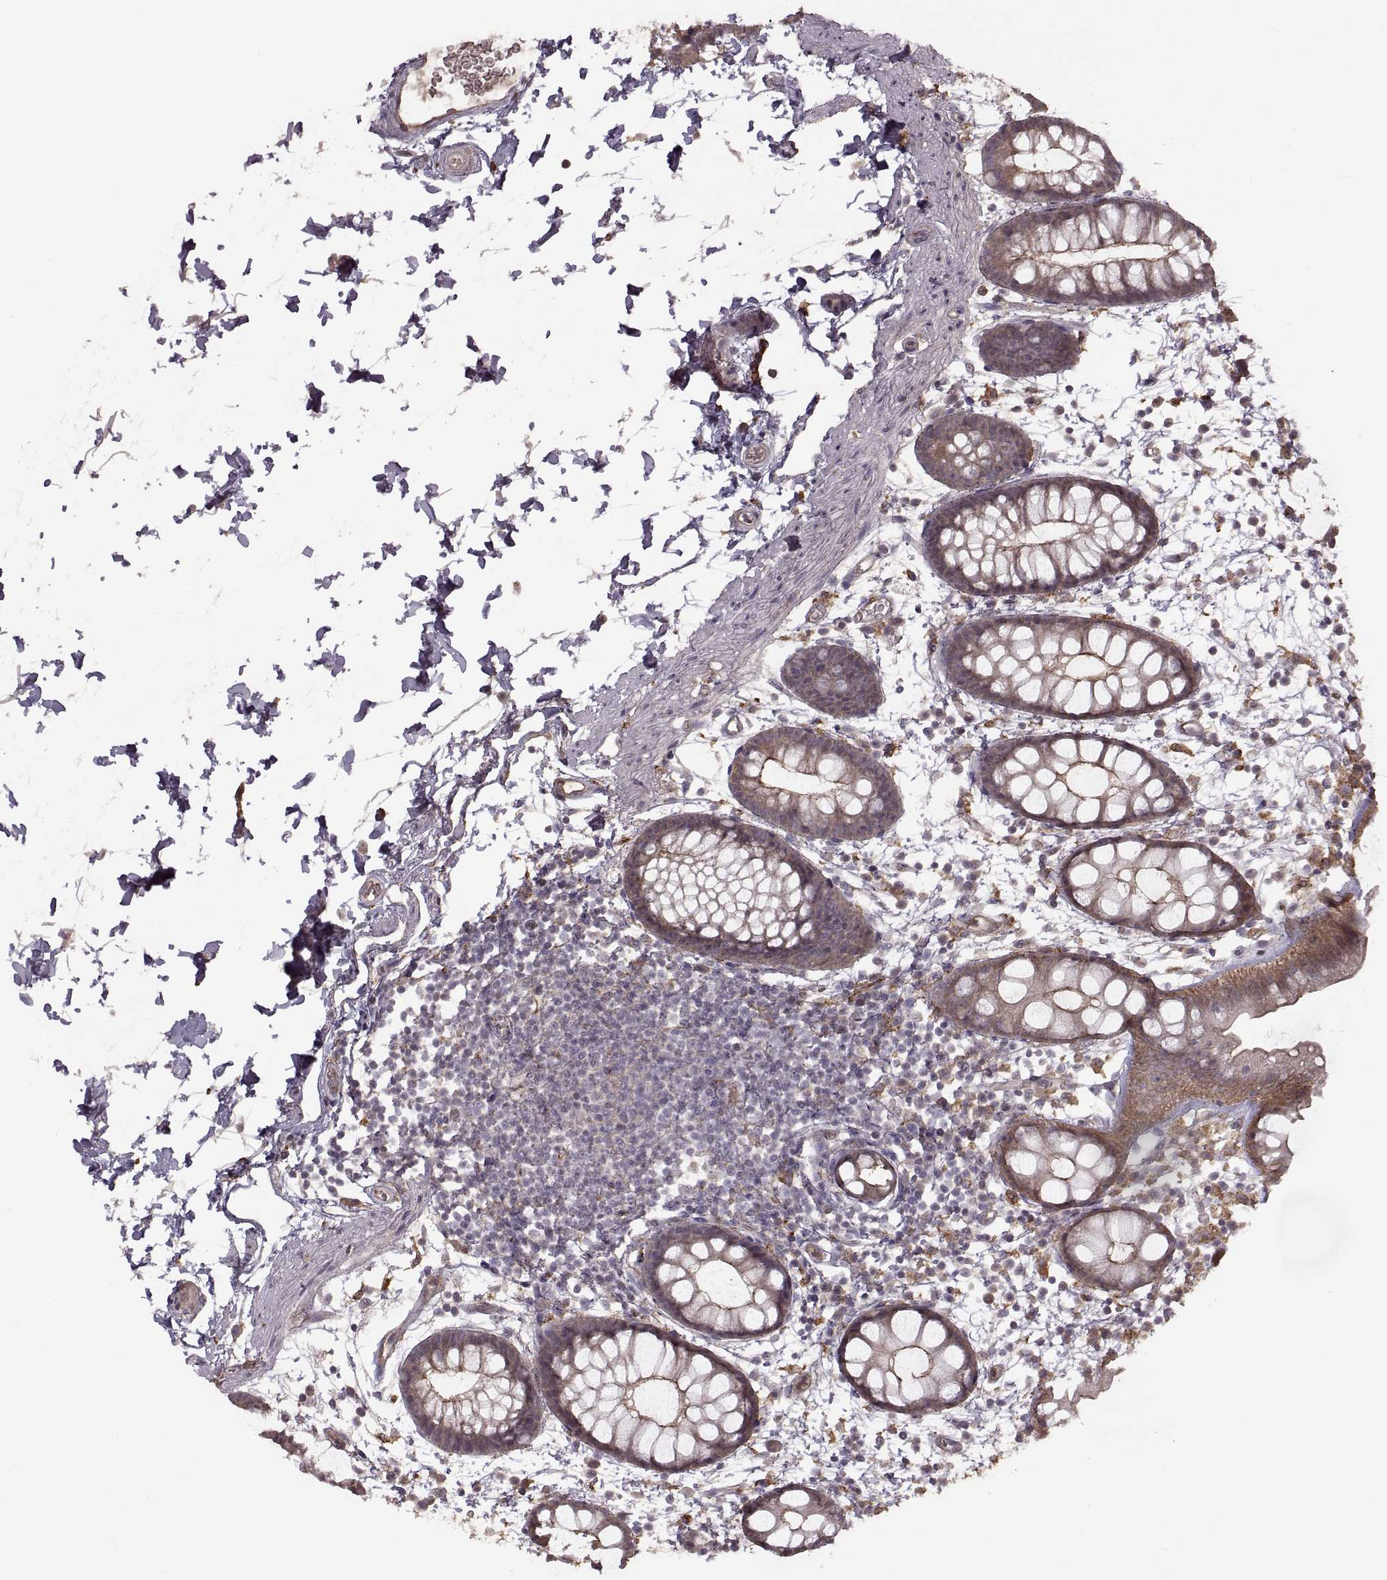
{"staining": {"intensity": "moderate", "quantity": ">75%", "location": "cytoplasmic/membranous"}, "tissue": "rectum", "cell_type": "Glandular cells", "image_type": "normal", "snomed": [{"axis": "morphology", "description": "Normal tissue, NOS"}, {"axis": "topography", "description": "Rectum"}], "caption": "Immunohistochemistry micrograph of benign rectum stained for a protein (brown), which demonstrates medium levels of moderate cytoplasmic/membranous expression in about >75% of glandular cells.", "gene": "PIERCE1", "patient": {"sex": "male", "age": 57}}